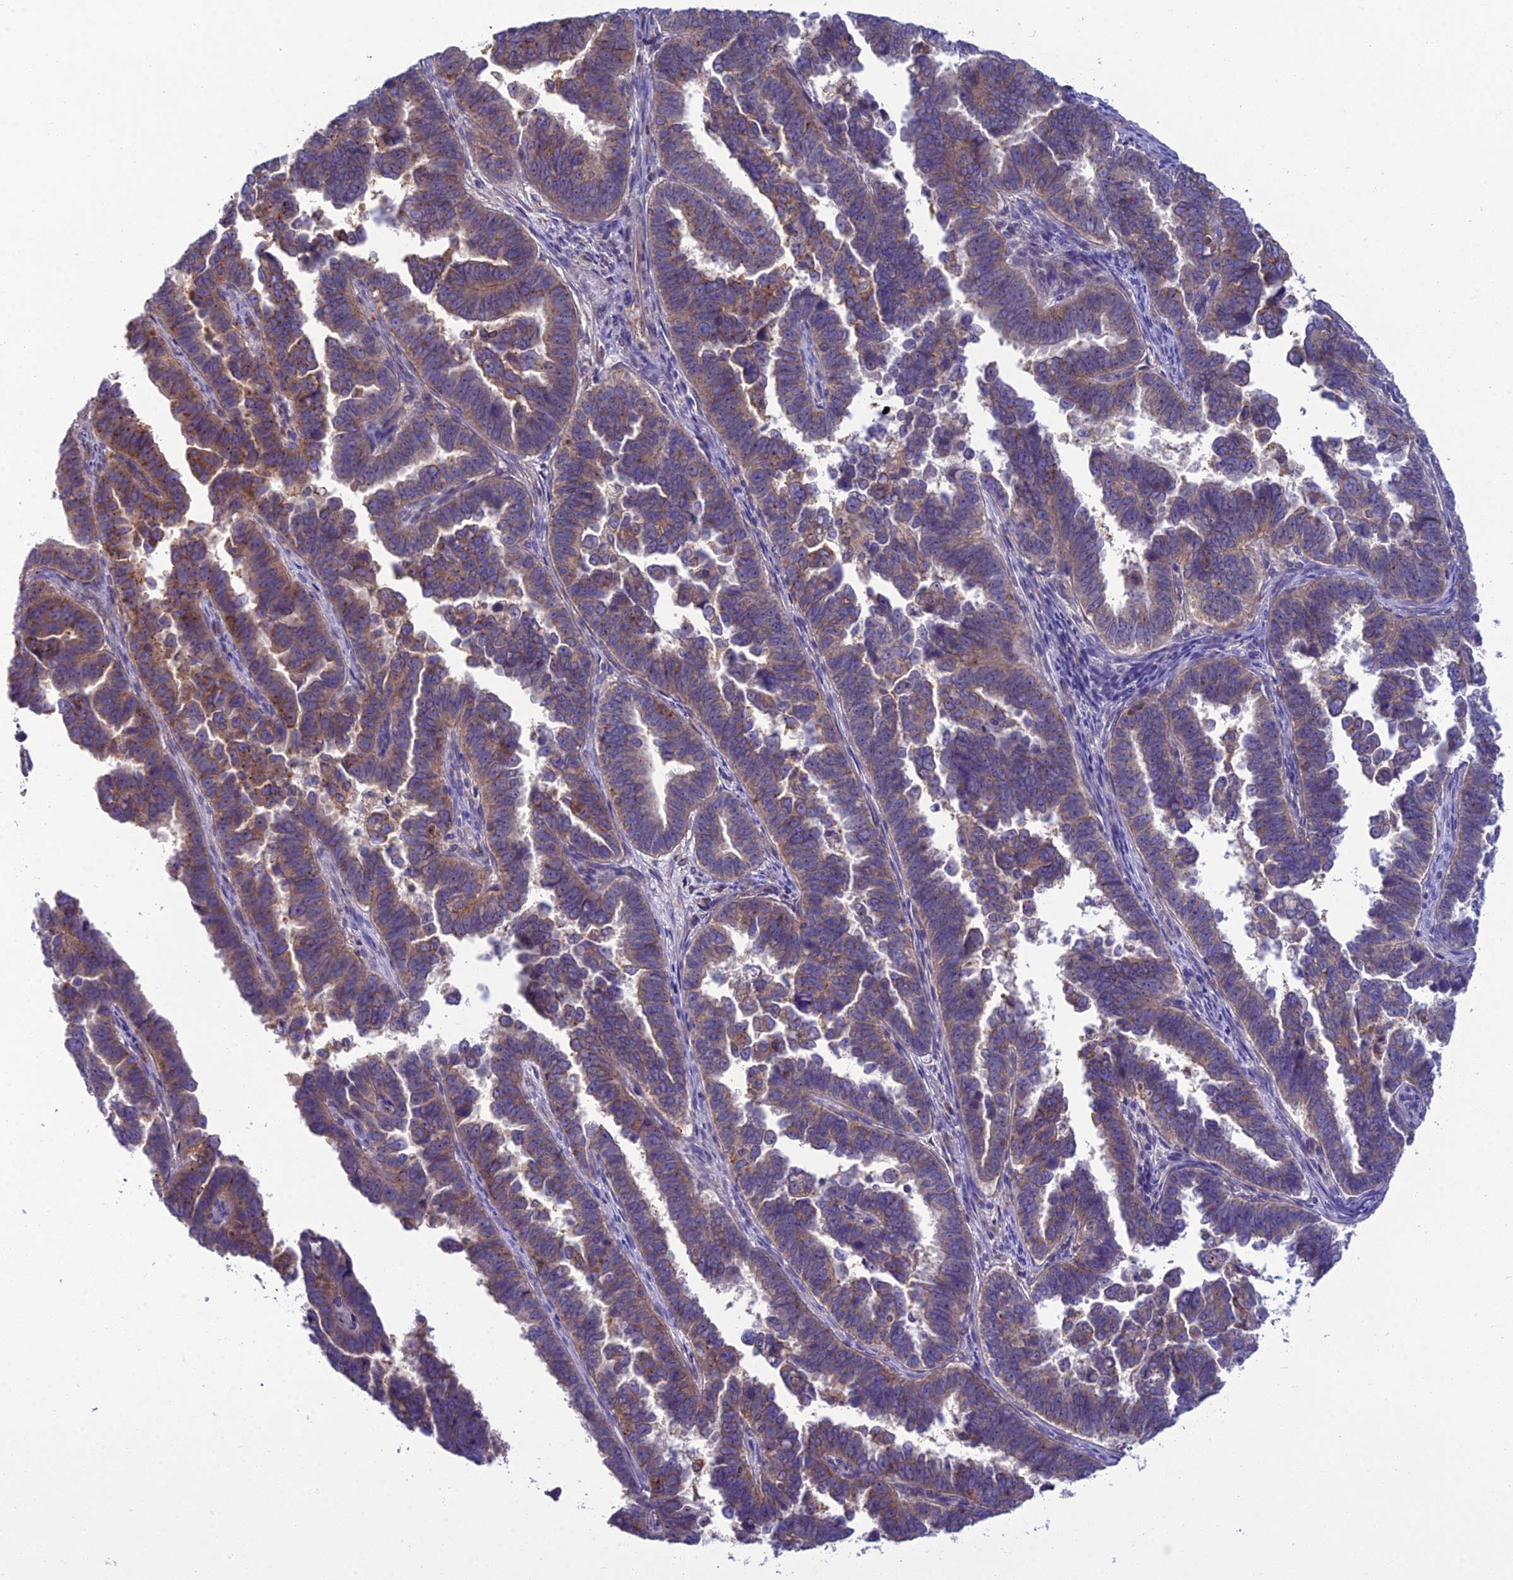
{"staining": {"intensity": "weak", "quantity": ">75%", "location": "cytoplasmic/membranous"}, "tissue": "endometrial cancer", "cell_type": "Tumor cells", "image_type": "cancer", "snomed": [{"axis": "morphology", "description": "Adenocarcinoma, NOS"}, {"axis": "topography", "description": "Endometrium"}], "caption": "Endometrial cancer (adenocarcinoma) stained for a protein (brown) reveals weak cytoplasmic/membranous positive positivity in about >75% of tumor cells.", "gene": "GOLPH3", "patient": {"sex": "female", "age": 75}}